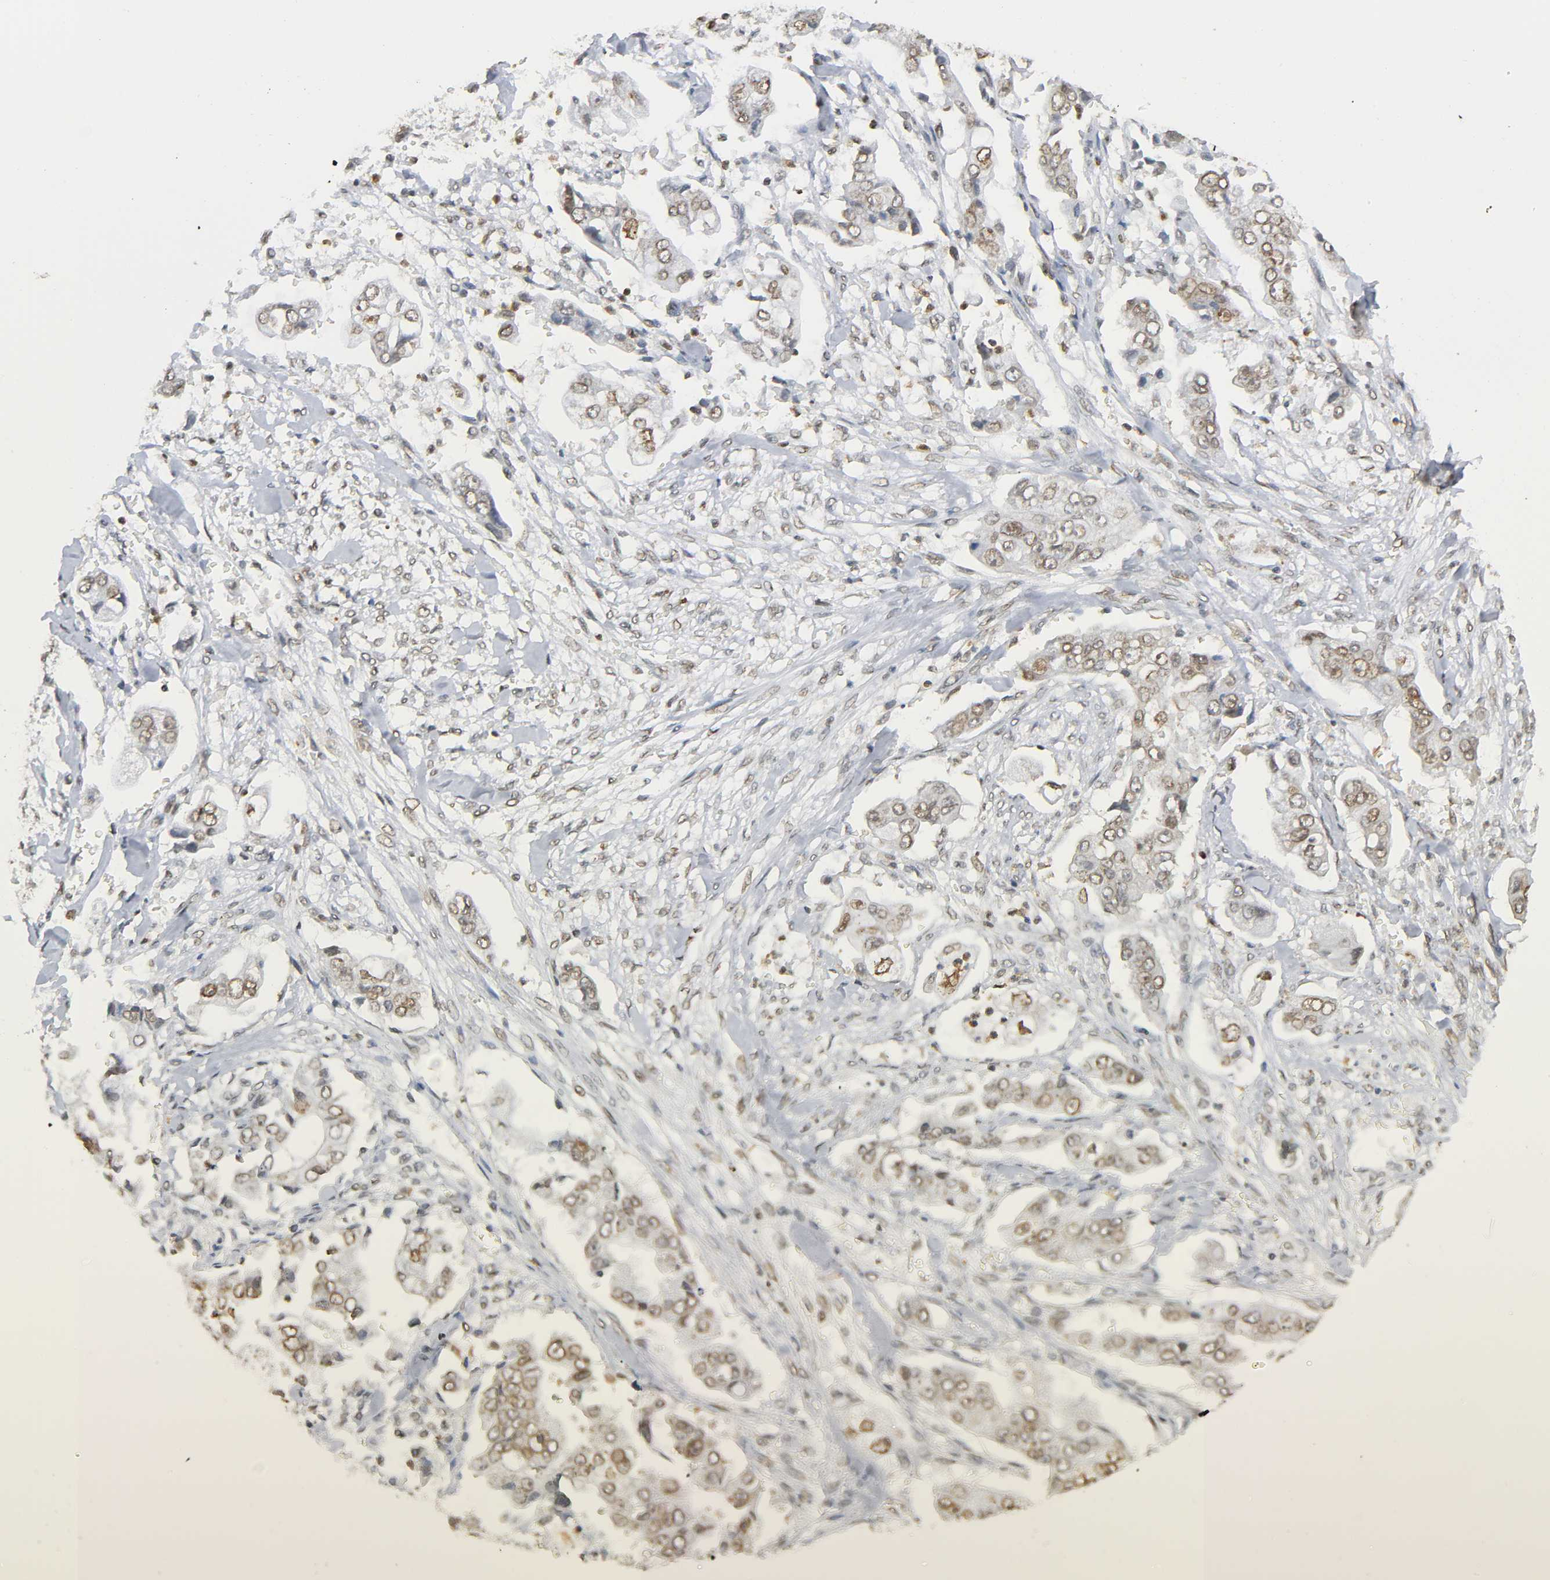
{"staining": {"intensity": "moderate", "quantity": ">75%", "location": "nuclear"}, "tissue": "stomach cancer", "cell_type": "Tumor cells", "image_type": "cancer", "snomed": [{"axis": "morphology", "description": "Adenocarcinoma, NOS"}, {"axis": "topography", "description": "Stomach"}], "caption": "Brown immunohistochemical staining in human stomach adenocarcinoma shows moderate nuclear expression in about >75% of tumor cells.", "gene": "SUMO1", "patient": {"sex": "male", "age": 62}}